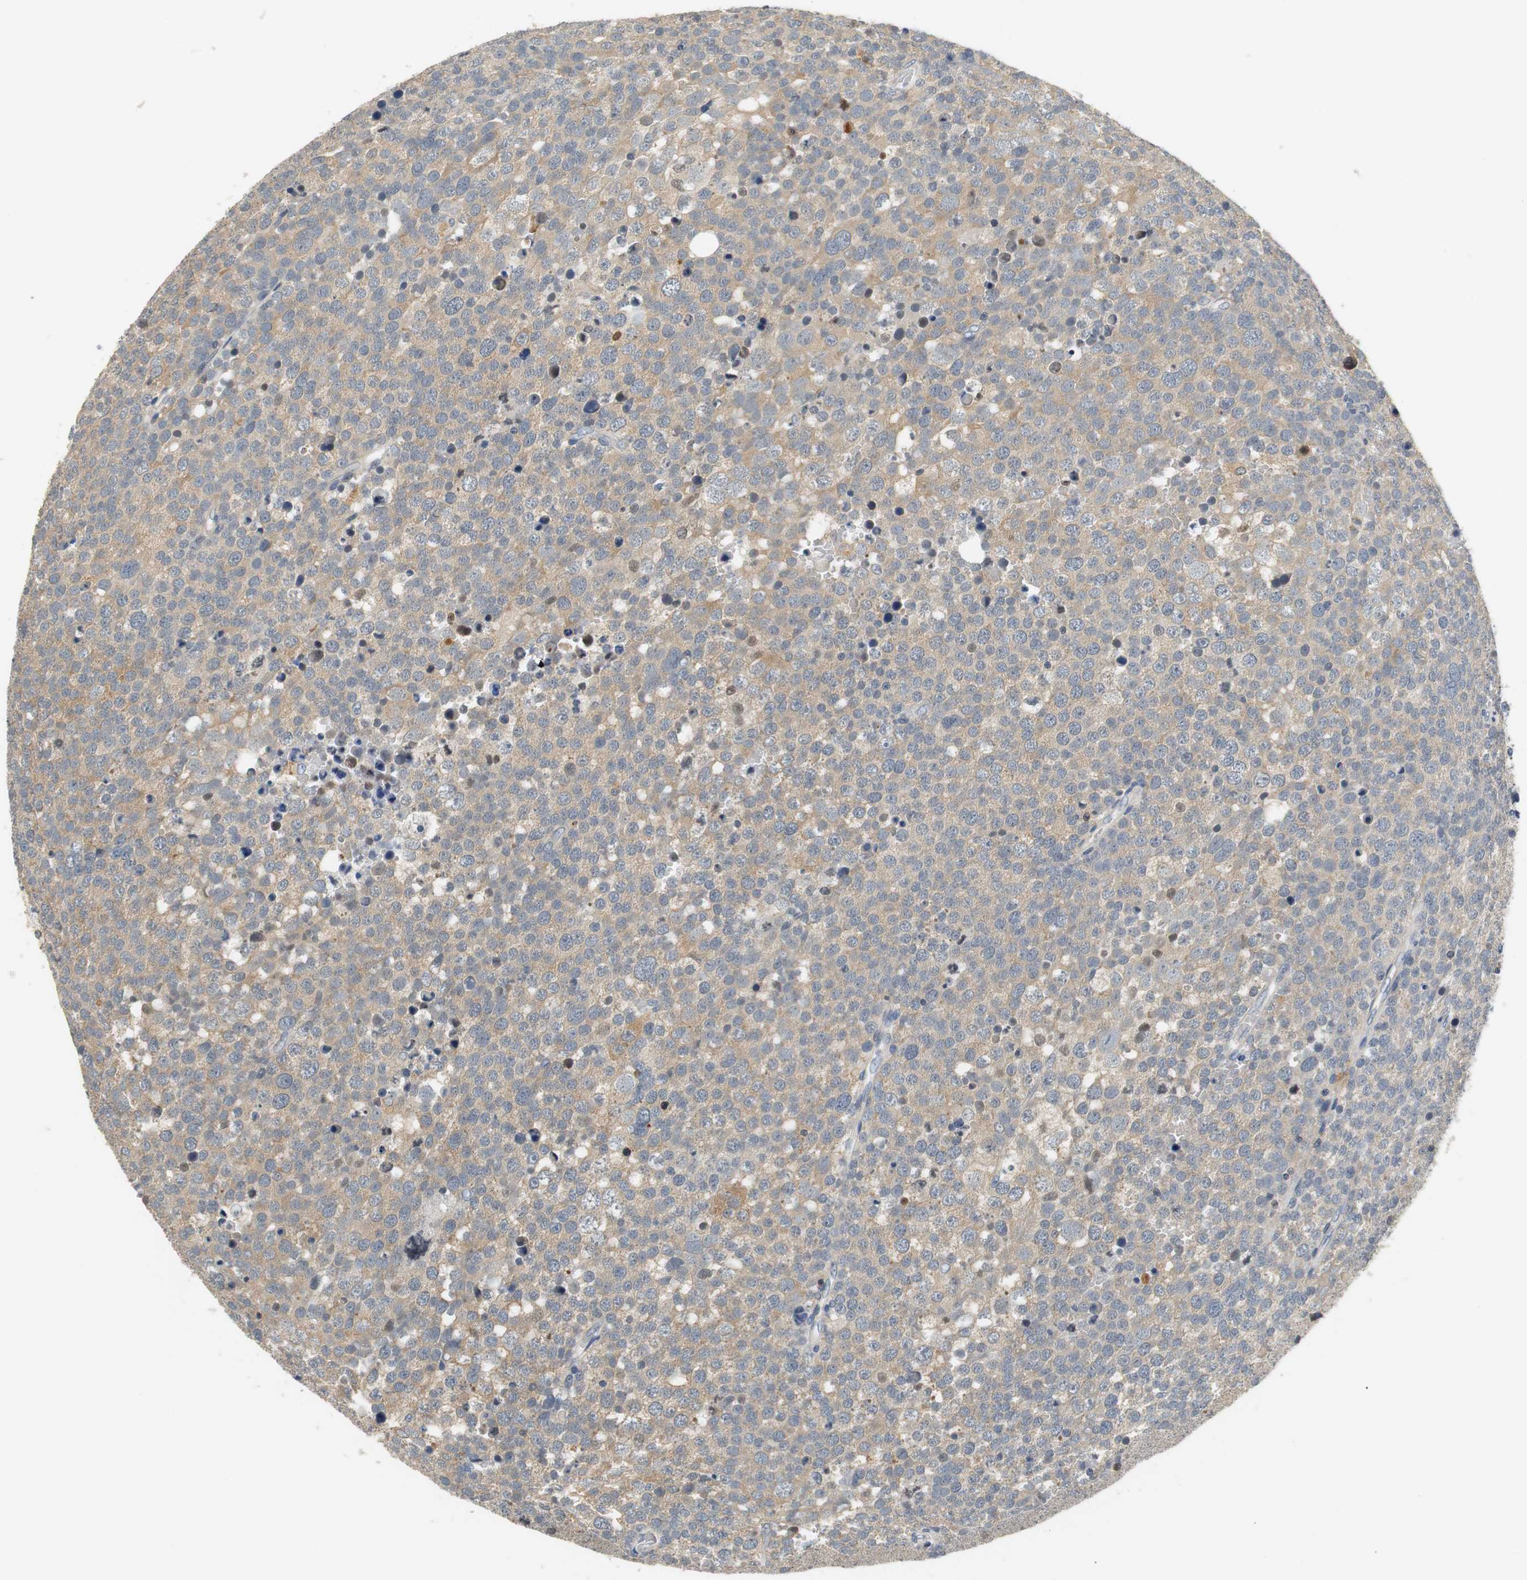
{"staining": {"intensity": "weak", "quantity": ">75%", "location": "cytoplasmic/membranous"}, "tissue": "testis cancer", "cell_type": "Tumor cells", "image_type": "cancer", "snomed": [{"axis": "morphology", "description": "Seminoma, NOS"}, {"axis": "topography", "description": "Testis"}], "caption": "Testis seminoma tissue shows weak cytoplasmic/membranous positivity in approximately >75% of tumor cells", "gene": "GLCCI1", "patient": {"sex": "male", "age": 71}}